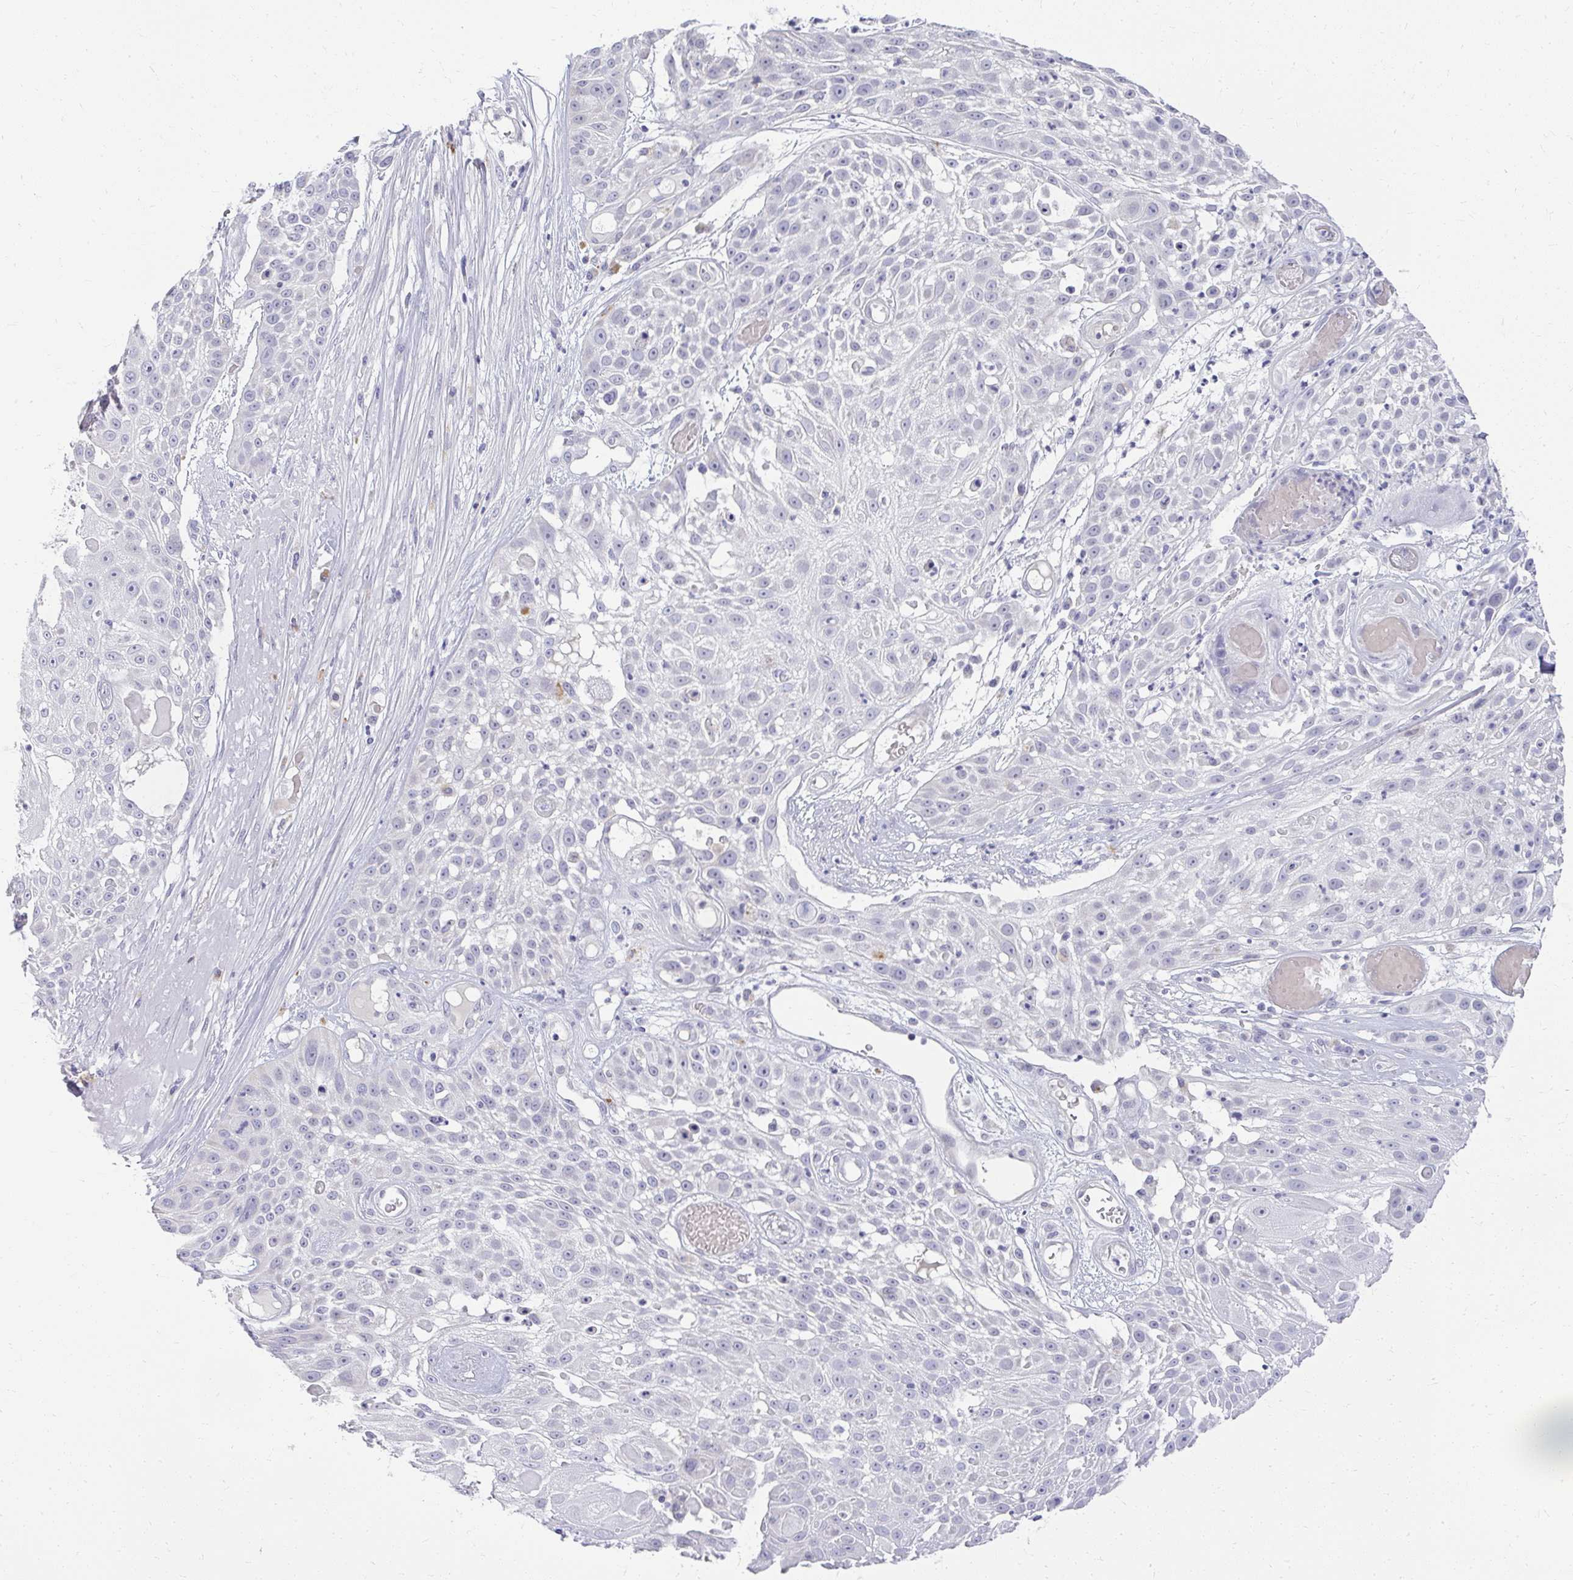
{"staining": {"intensity": "negative", "quantity": "none", "location": "none"}, "tissue": "skin cancer", "cell_type": "Tumor cells", "image_type": "cancer", "snomed": [{"axis": "morphology", "description": "Squamous cell carcinoma, NOS"}, {"axis": "topography", "description": "Skin"}], "caption": "Skin squamous cell carcinoma stained for a protein using immunohistochemistry exhibits no positivity tumor cells.", "gene": "TEX33", "patient": {"sex": "female", "age": 86}}